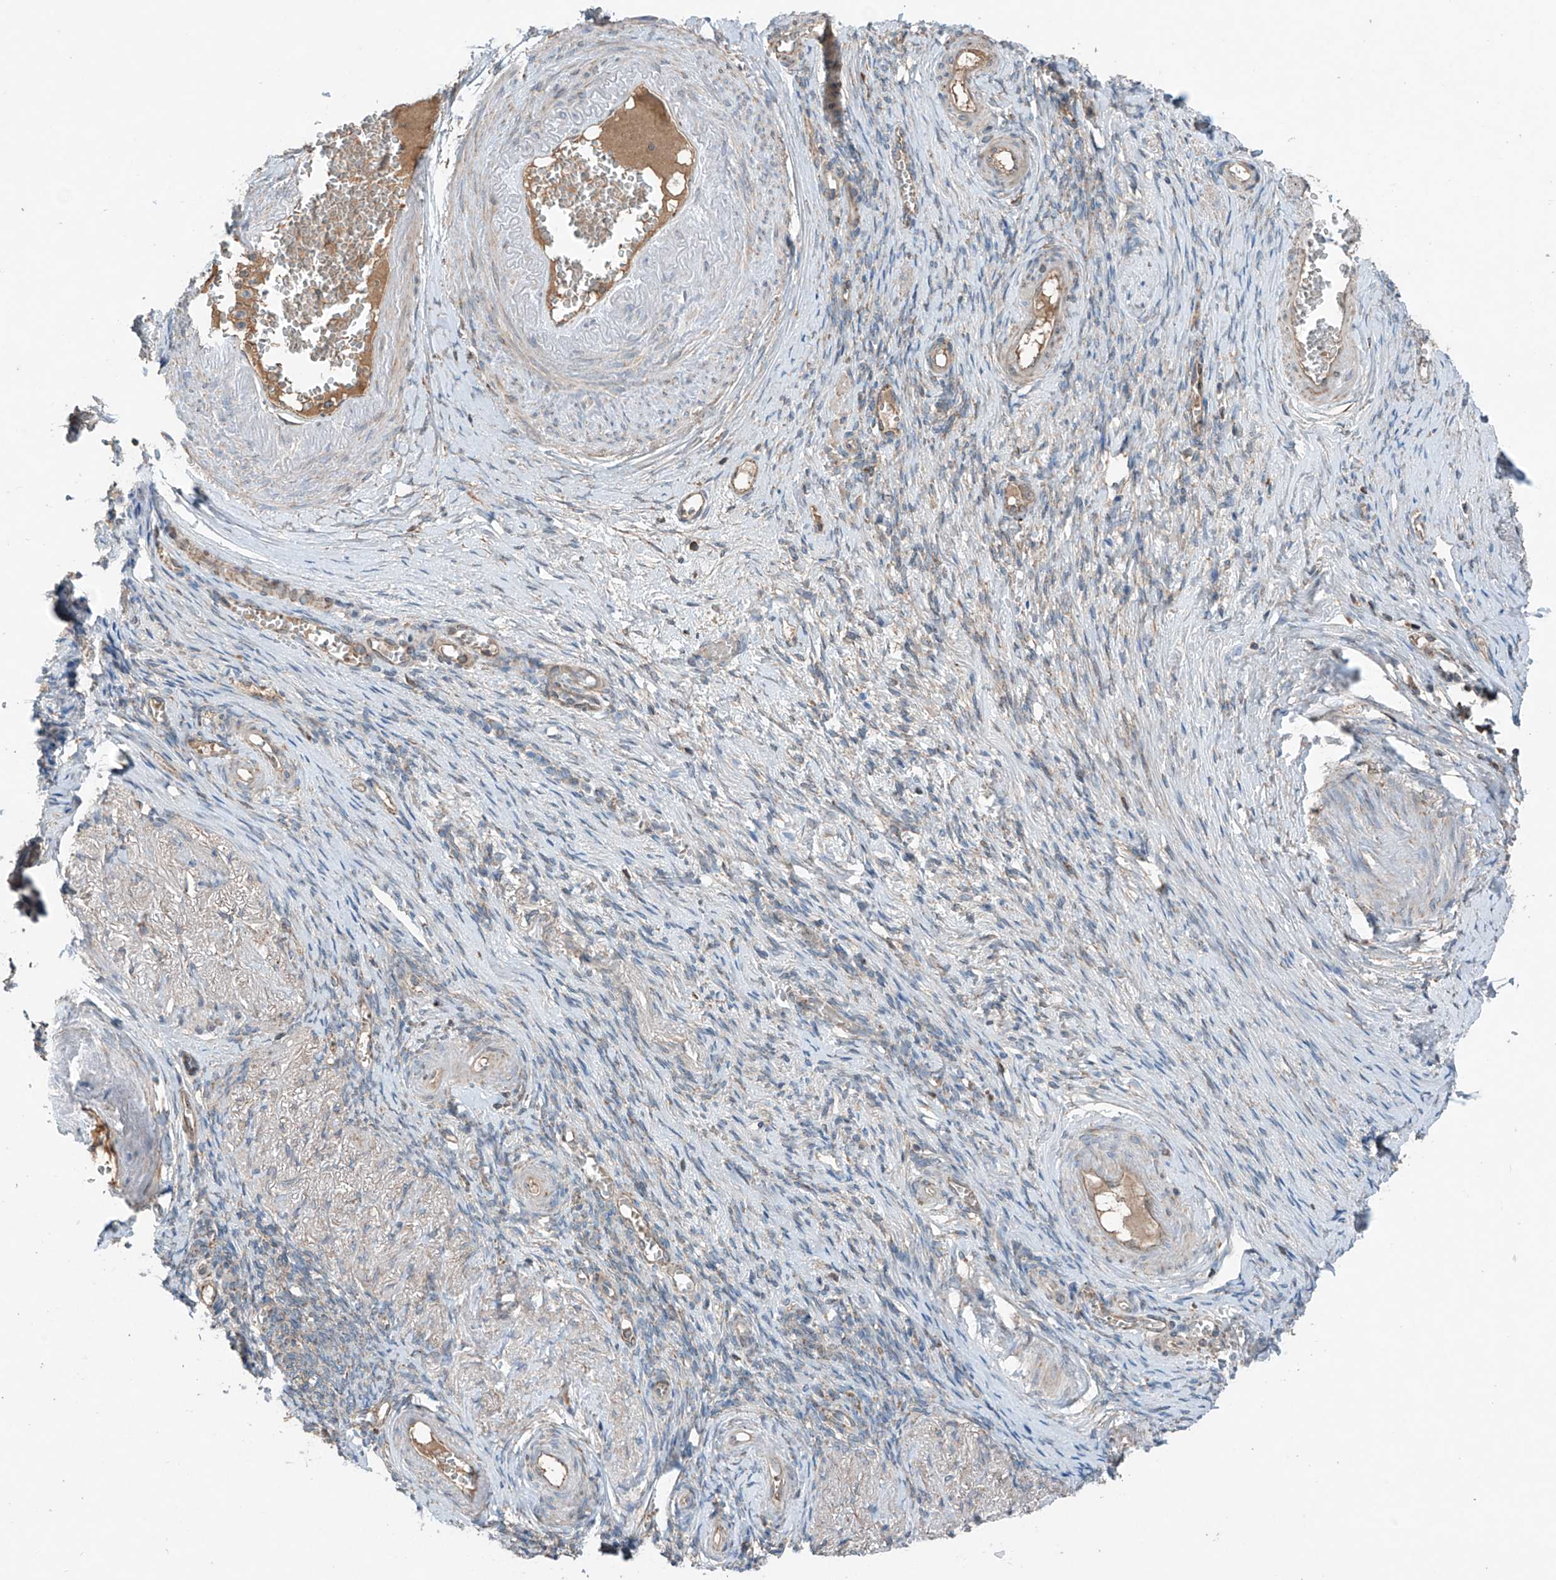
{"staining": {"intensity": "moderate", "quantity": ">75%", "location": "cytoplasmic/membranous"}, "tissue": "adipose tissue", "cell_type": "Adipocytes", "image_type": "normal", "snomed": [{"axis": "morphology", "description": "Normal tissue, NOS"}, {"axis": "topography", "description": "Vascular tissue"}, {"axis": "topography", "description": "Fallopian tube"}, {"axis": "topography", "description": "Ovary"}], "caption": "Human adipose tissue stained with a brown dye shows moderate cytoplasmic/membranous positive staining in approximately >75% of adipocytes.", "gene": "SAMD3", "patient": {"sex": "female", "age": 67}}